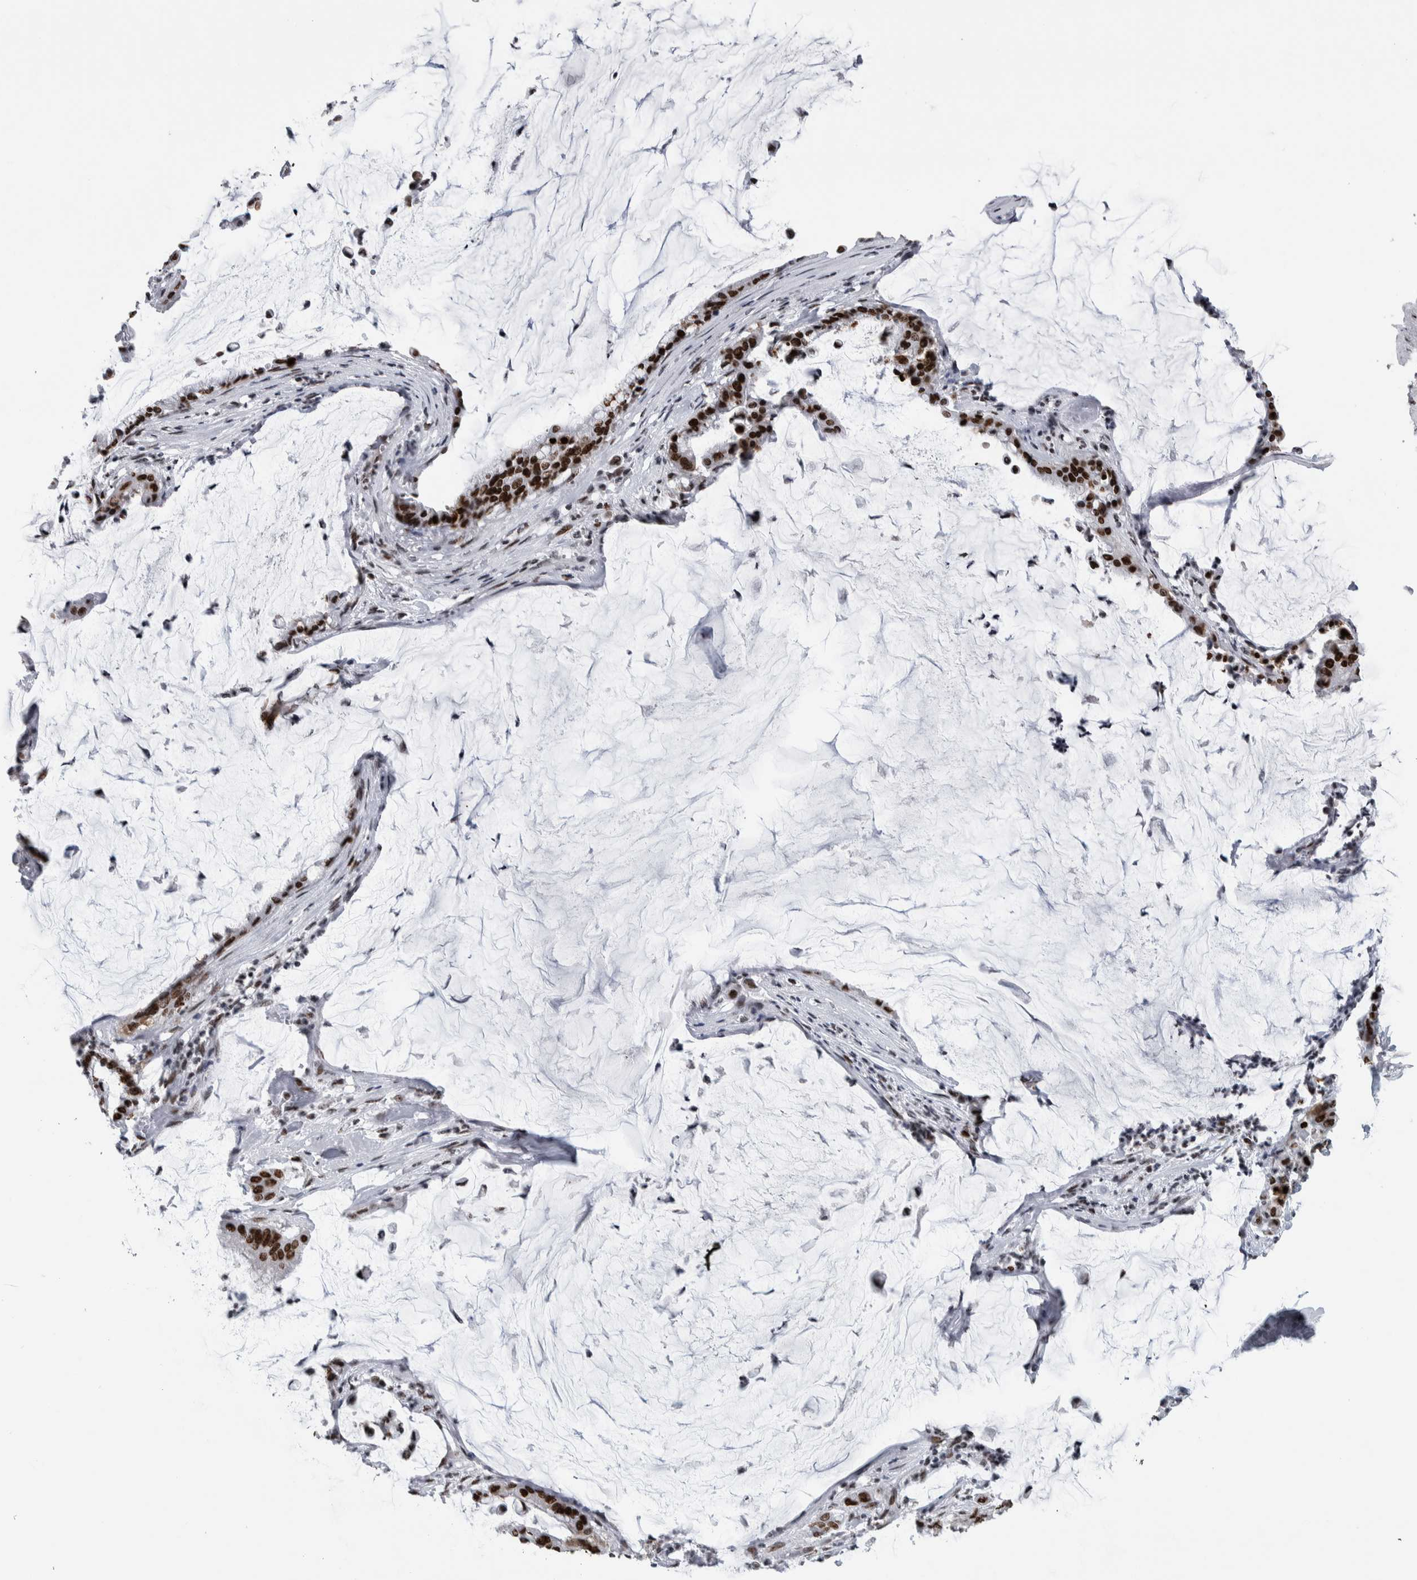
{"staining": {"intensity": "strong", "quantity": ">75%", "location": "nuclear"}, "tissue": "pancreatic cancer", "cell_type": "Tumor cells", "image_type": "cancer", "snomed": [{"axis": "morphology", "description": "Adenocarcinoma, NOS"}, {"axis": "topography", "description": "Pancreas"}], "caption": "Strong nuclear protein expression is appreciated in approximately >75% of tumor cells in pancreatic adenocarcinoma.", "gene": "TOP2B", "patient": {"sex": "male", "age": 41}}